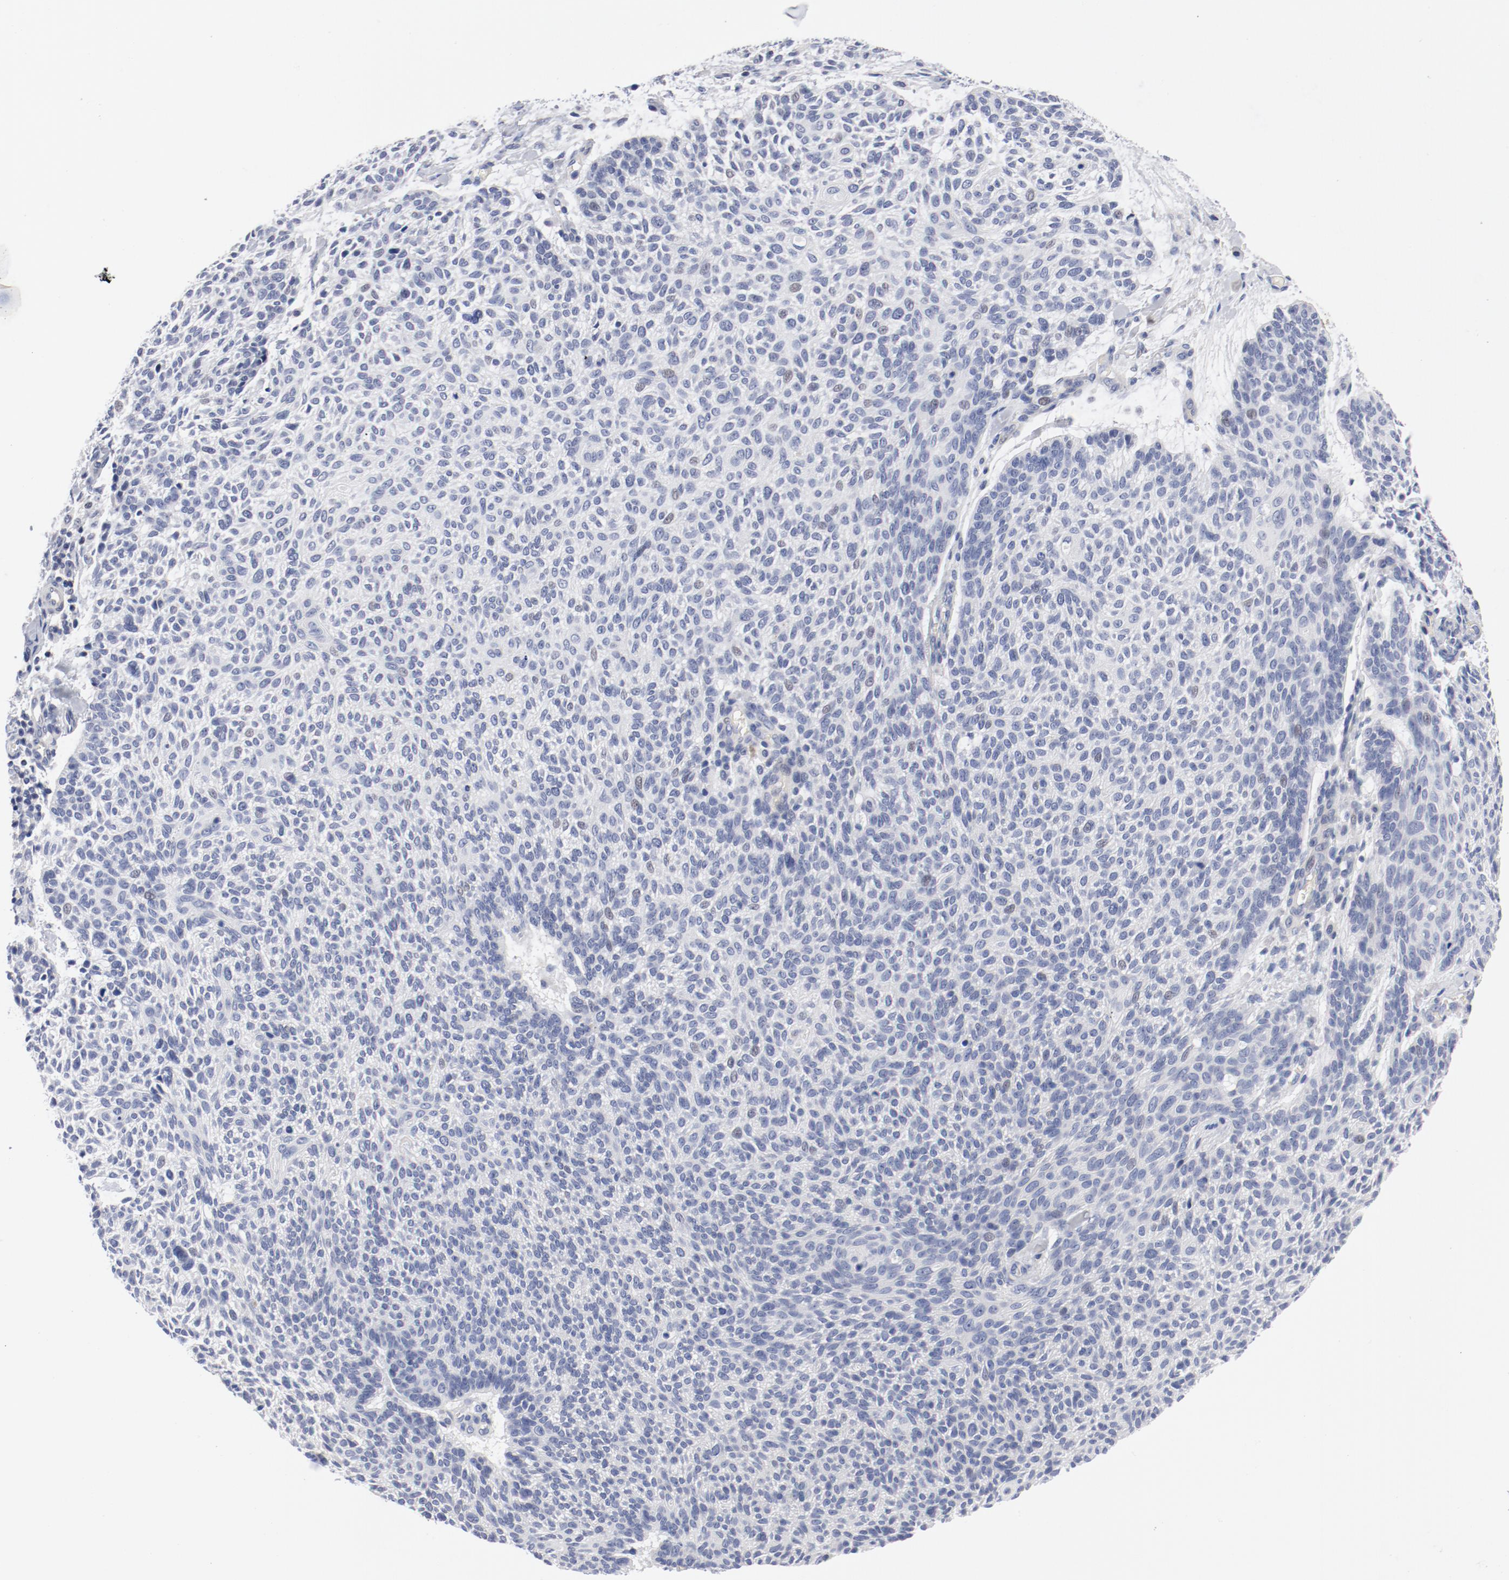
{"staining": {"intensity": "negative", "quantity": "none", "location": "none"}, "tissue": "skin cancer", "cell_type": "Tumor cells", "image_type": "cancer", "snomed": [{"axis": "morphology", "description": "Normal tissue, NOS"}, {"axis": "morphology", "description": "Basal cell carcinoma"}, {"axis": "topography", "description": "Skin"}], "caption": "Tumor cells show no significant protein expression in skin cancer (basal cell carcinoma). (DAB (3,3'-diaminobenzidine) IHC with hematoxylin counter stain).", "gene": "KCNK13", "patient": {"sex": "female", "age": 70}}